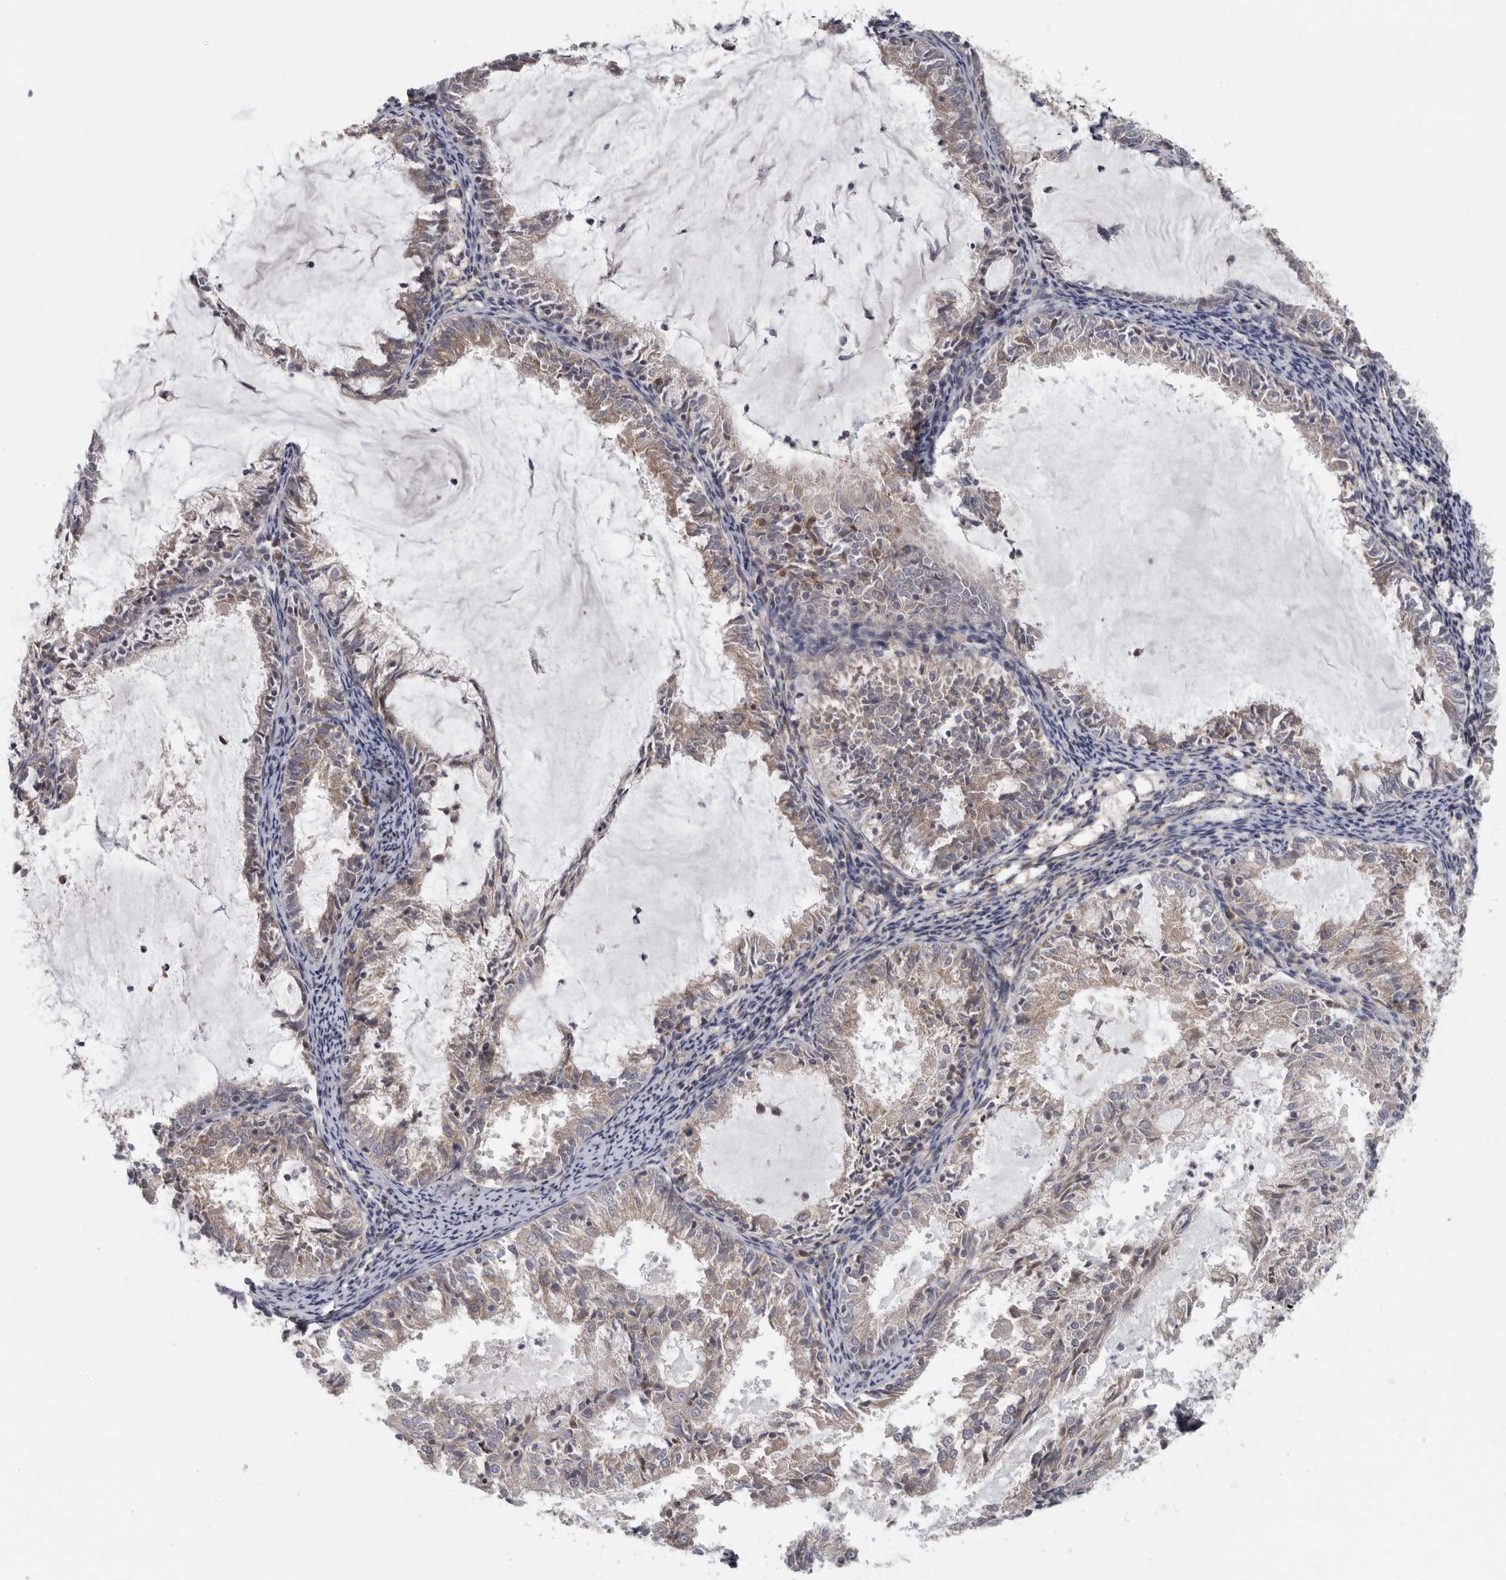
{"staining": {"intensity": "weak", "quantity": ">75%", "location": "cytoplasmic/membranous"}, "tissue": "endometrial cancer", "cell_type": "Tumor cells", "image_type": "cancer", "snomed": [{"axis": "morphology", "description": "Adenocarcinoma, NOS"}, {"axis": "topography", "description": "Endometrium"}], "caption": "A brown stain labels weak cytoplasmic/membranous positivity of a protein in human adenocarcinoma (endometrial) tumor cells. (brown staining indicates protein expression, while blue staining denotes nuclei).", "gene": "BCAP29", "patient": {"sex": "female", "age": 57}}